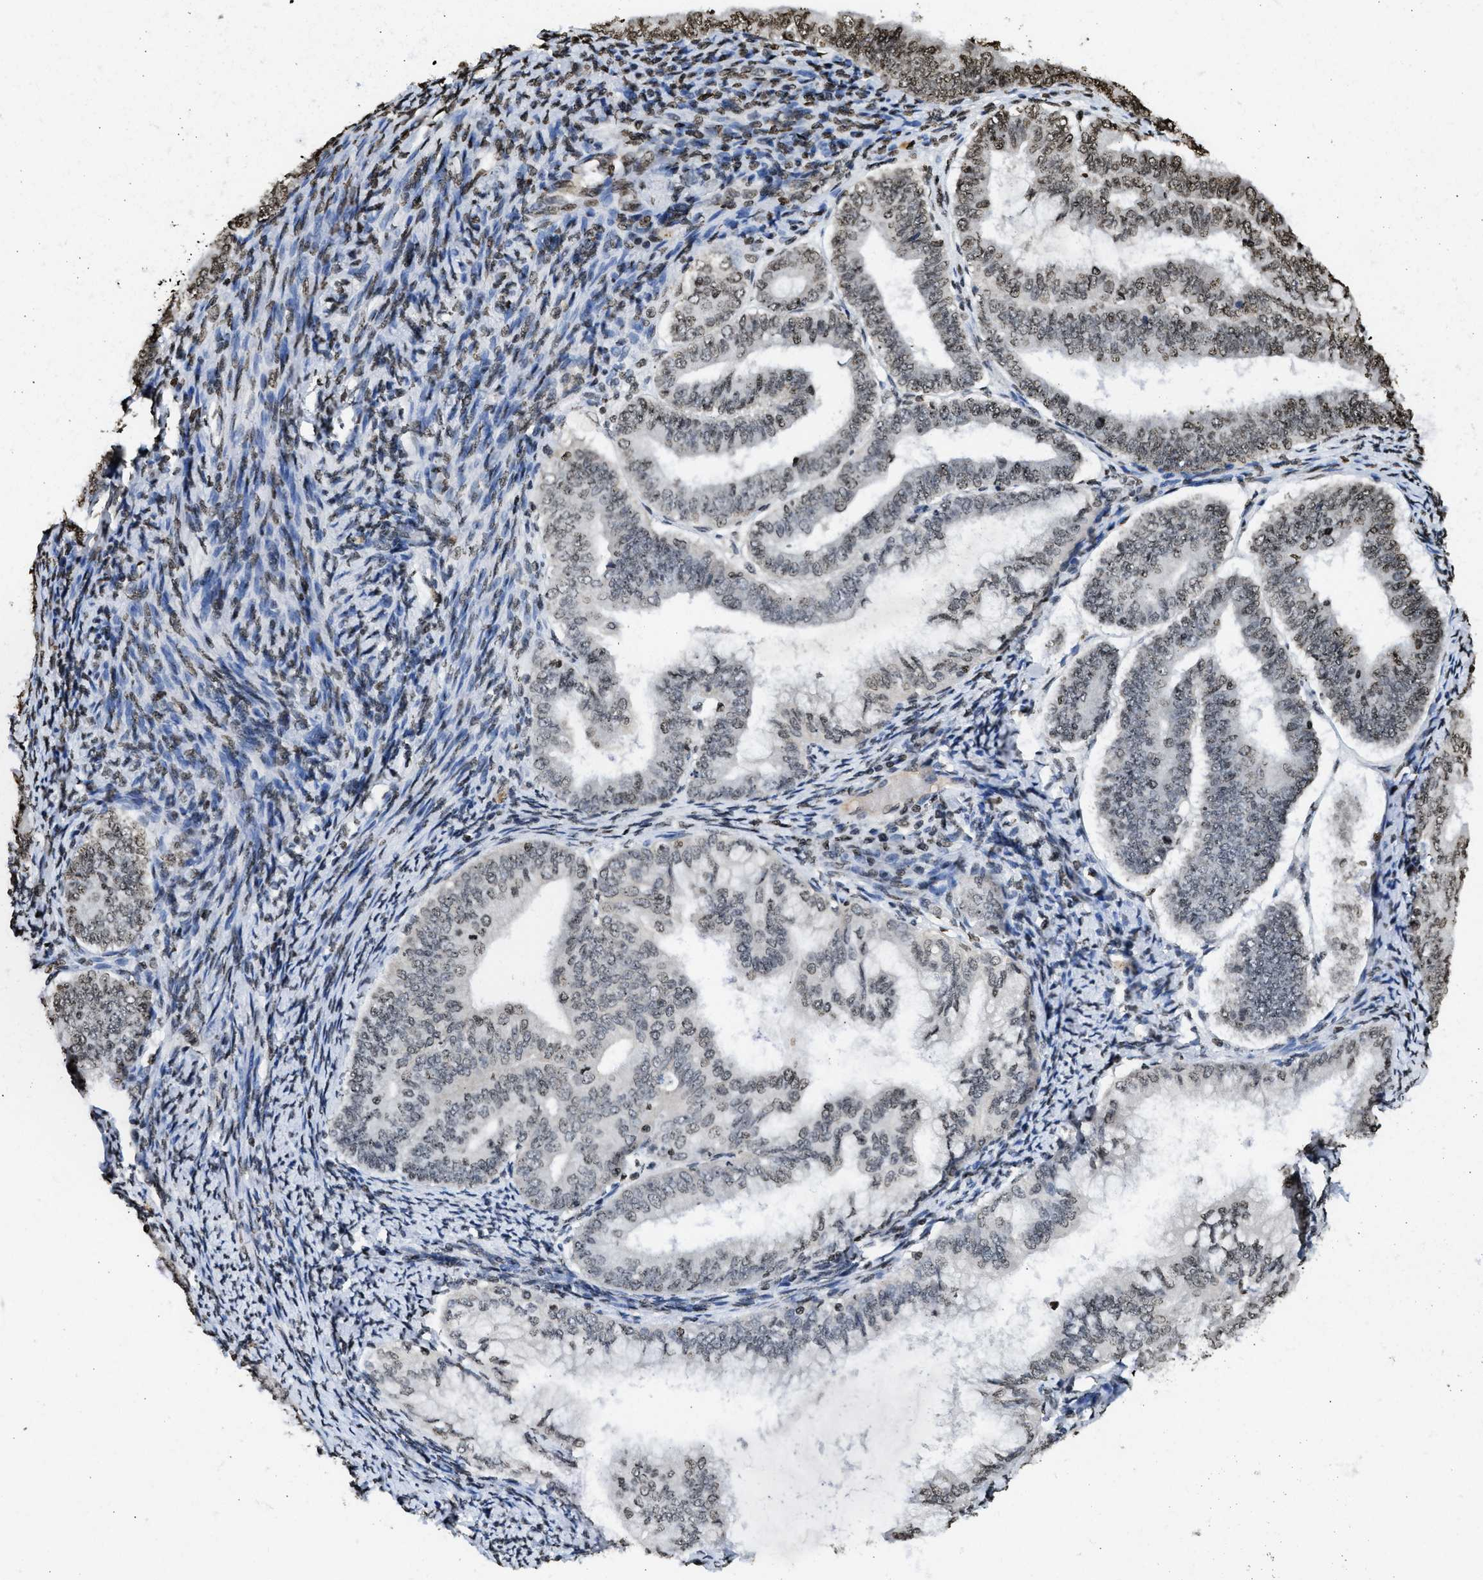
{"staining": {"intensity": "weak", "quantity": ">75%", "location": "nuclear"}, "tissue": "endometrial cancer", "cell_type": "Tumor cells", "image_type": "cancer", "snomed": [{"axis": "morphology", "description": "Adenocarcinoma, NOS"}, {"axis": "topography", "description": "Endometrium"}], "caption": "Endometrial cancer (adenocarcinoma) stained with a brown dye shows weak nuclear positive expression in approximately >75% of tumor cells.", "gene": "RRAGC", "patient": {"sex": "female", "age": 63}}